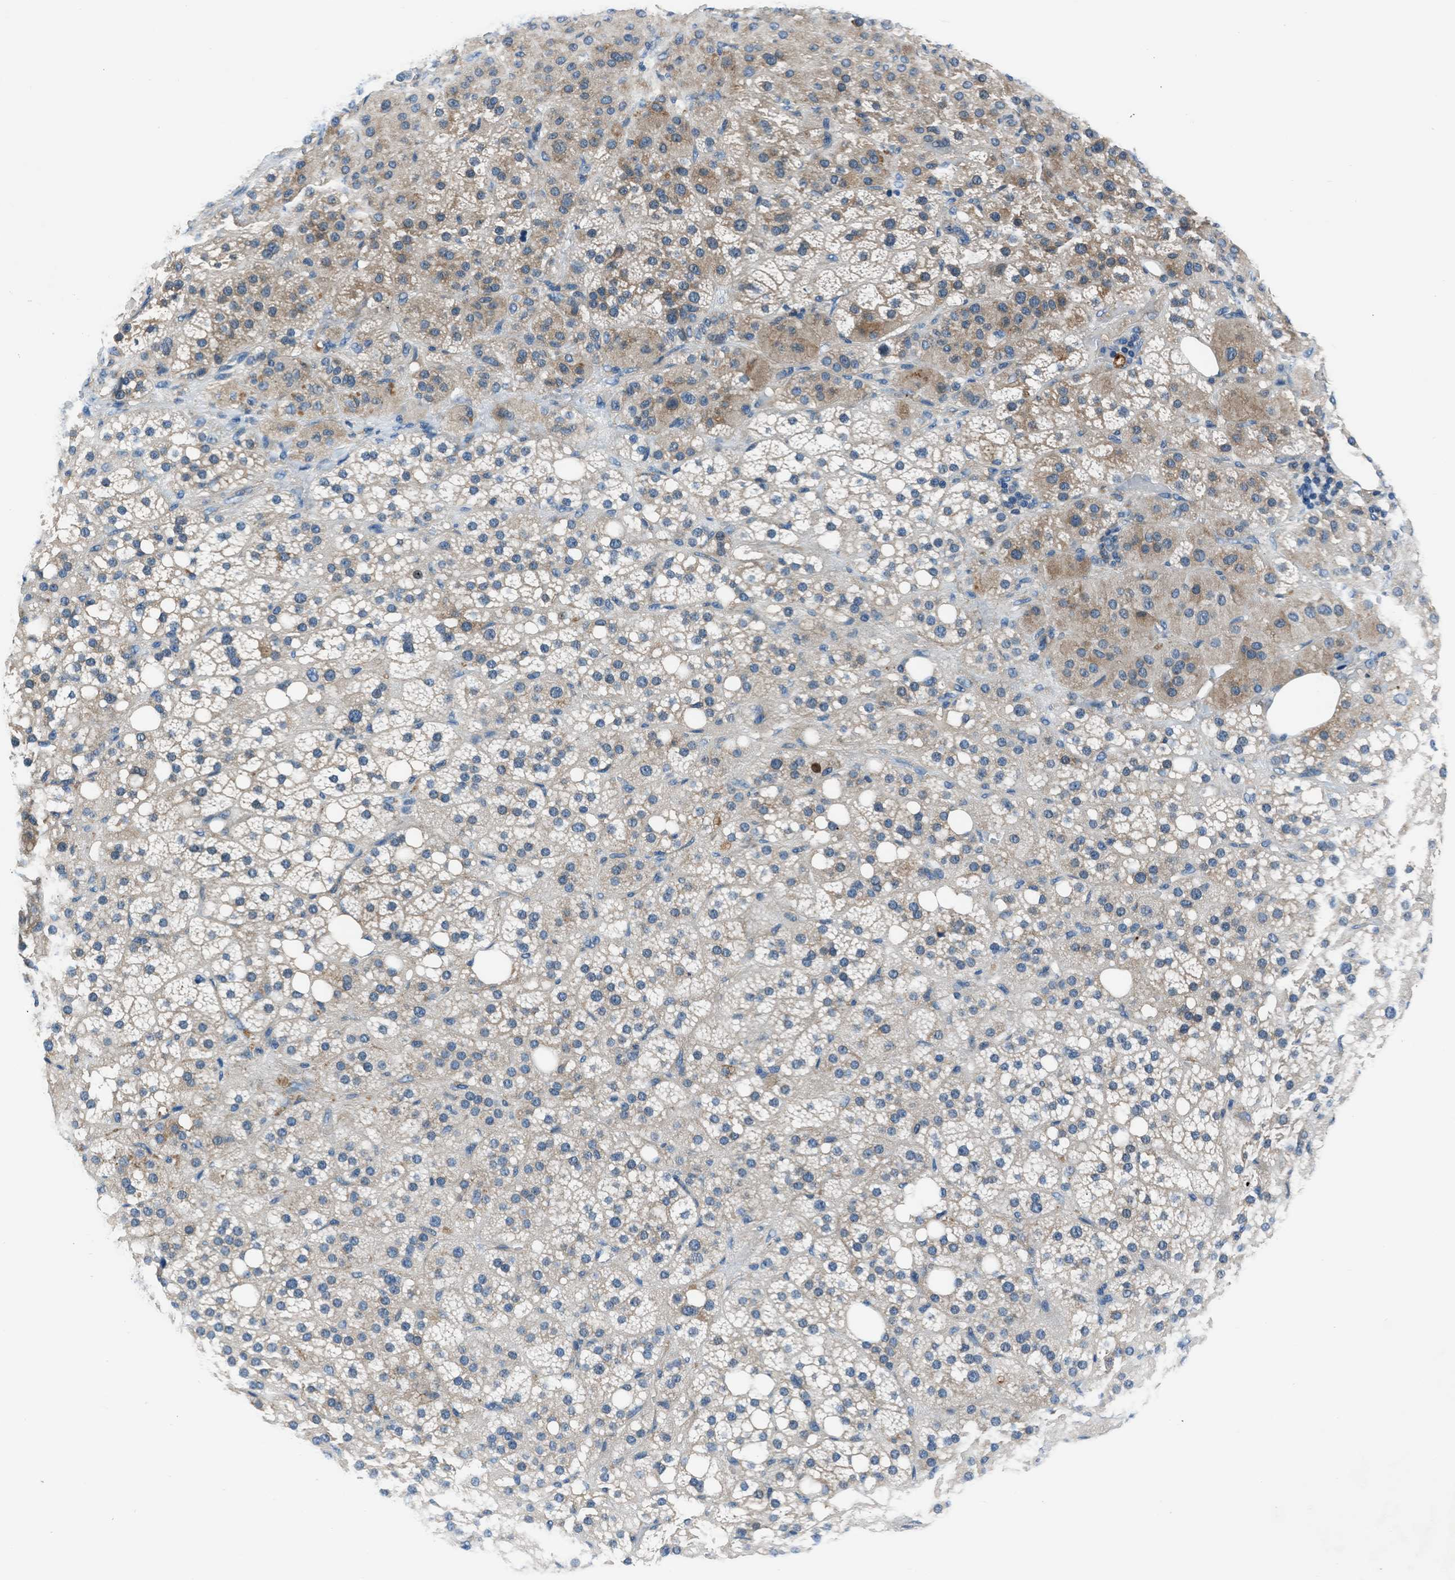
{"staining": {"intensity": "moderate", "quantity": "<25%", "location": "cytoplasmic/membranous"}, "tissue": "adrenal gland", "cell_type": "Glandular cells", "image_type": "normal", "snomed": [{"axis": "morphology", "description": "Normal tissue, NOS"}, {"axis": "topography", "description": "Adrenal gland"}], "caption": "Protein analysis of normal adrenal gland shows moderate cytoplasmic/membranous staining in about <25% of glandular cells.", "gene": "SLC38A6", "patient": {"sex": "female", "age": 59}}